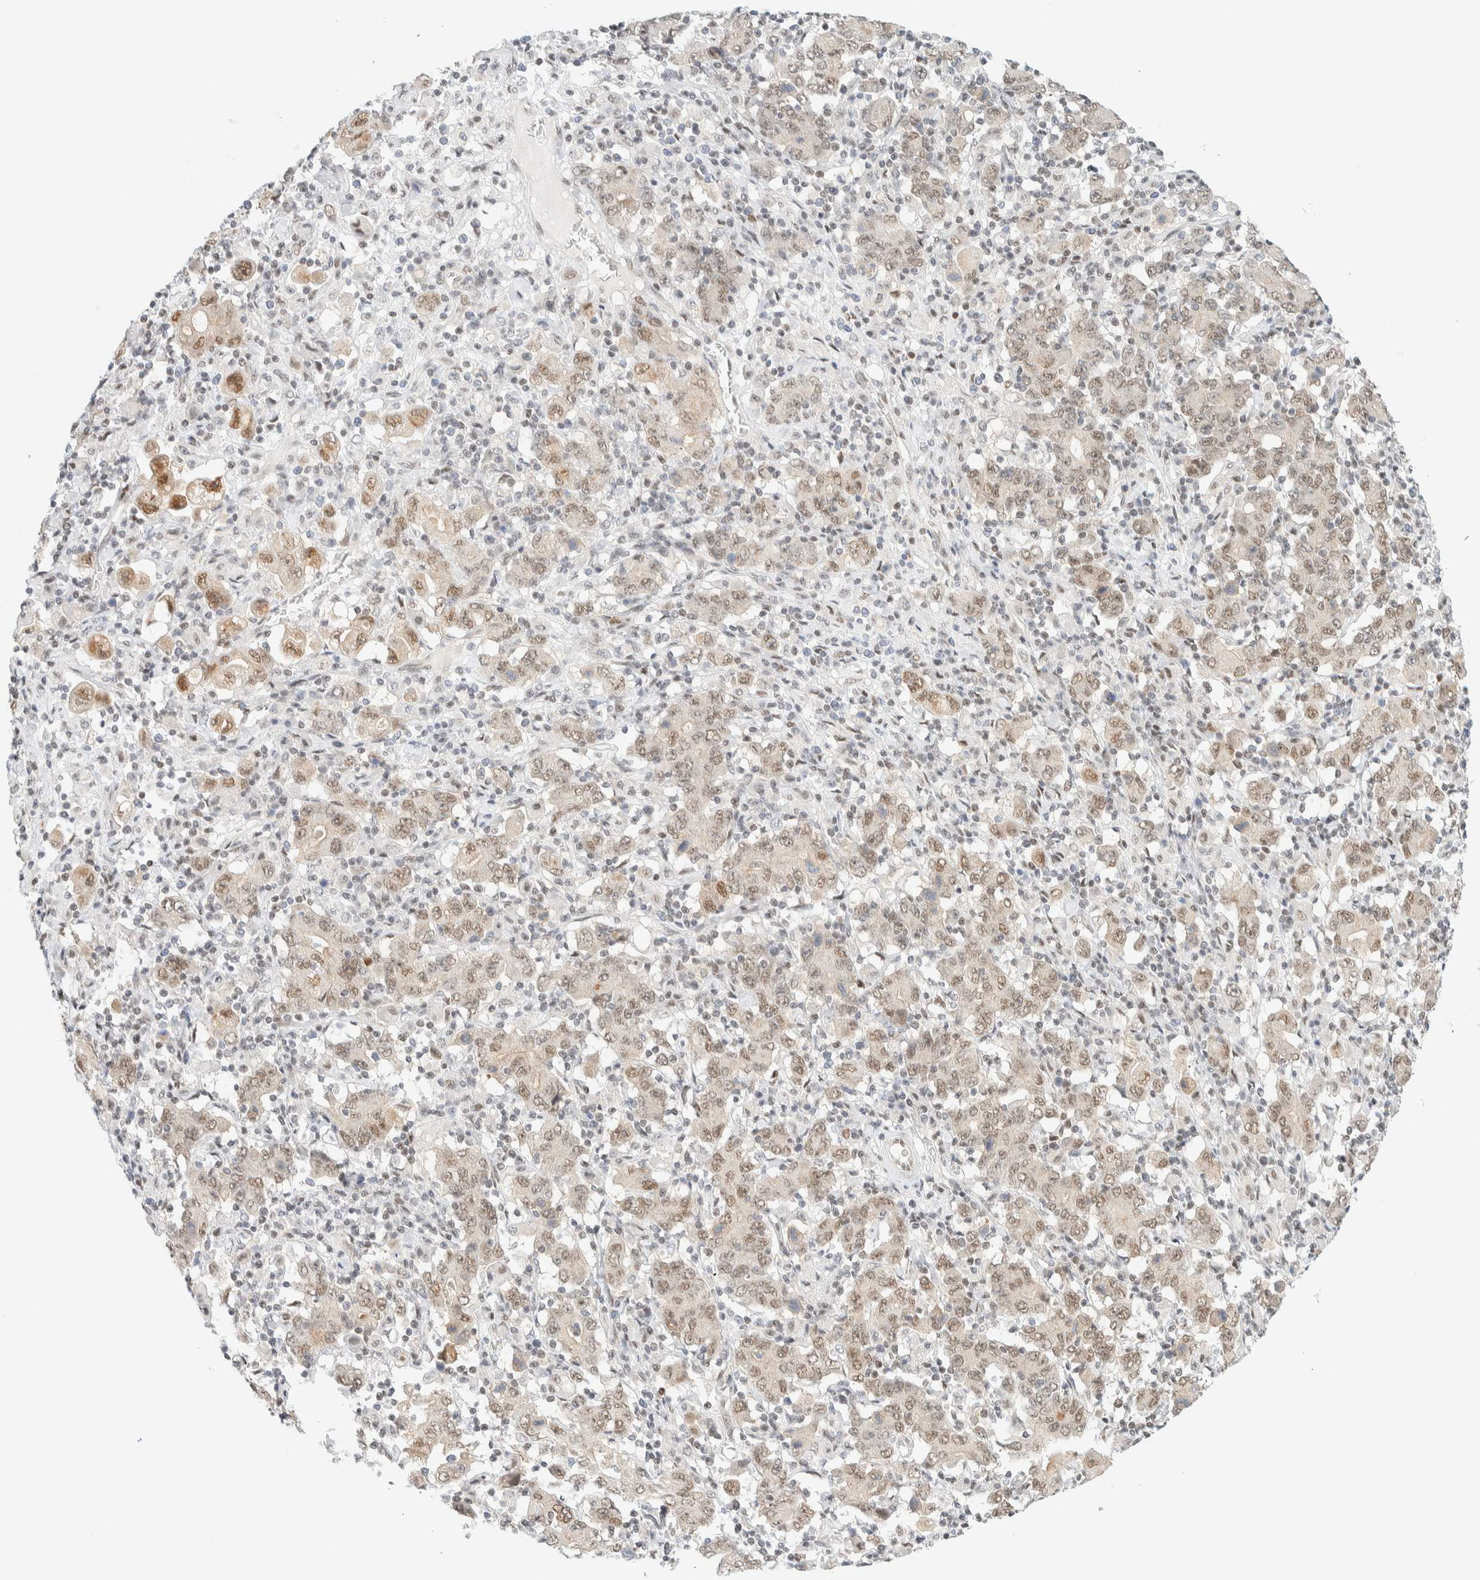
{"staining": {"intensity": "moderate", "quantity": "25%-75%", "location": "nuclear"}, "tissue": "stomach cancer", "cell_type": "Tumor cells", "image_type": "cancer", "snomed": [{"axis": "morphology", "description": "Adenocarcinoma, NOS"}, {"axis": "topography", "description": "Stomach, upper"}], "caption": "This image exhibits IHC staining of stomach cancer (adenocarcinoma), with medium moderate nuclear staining in about 25%-75% of tumor cells.", "gene": "PYGO2", "patient": {"sex": "male", "age": 69}}